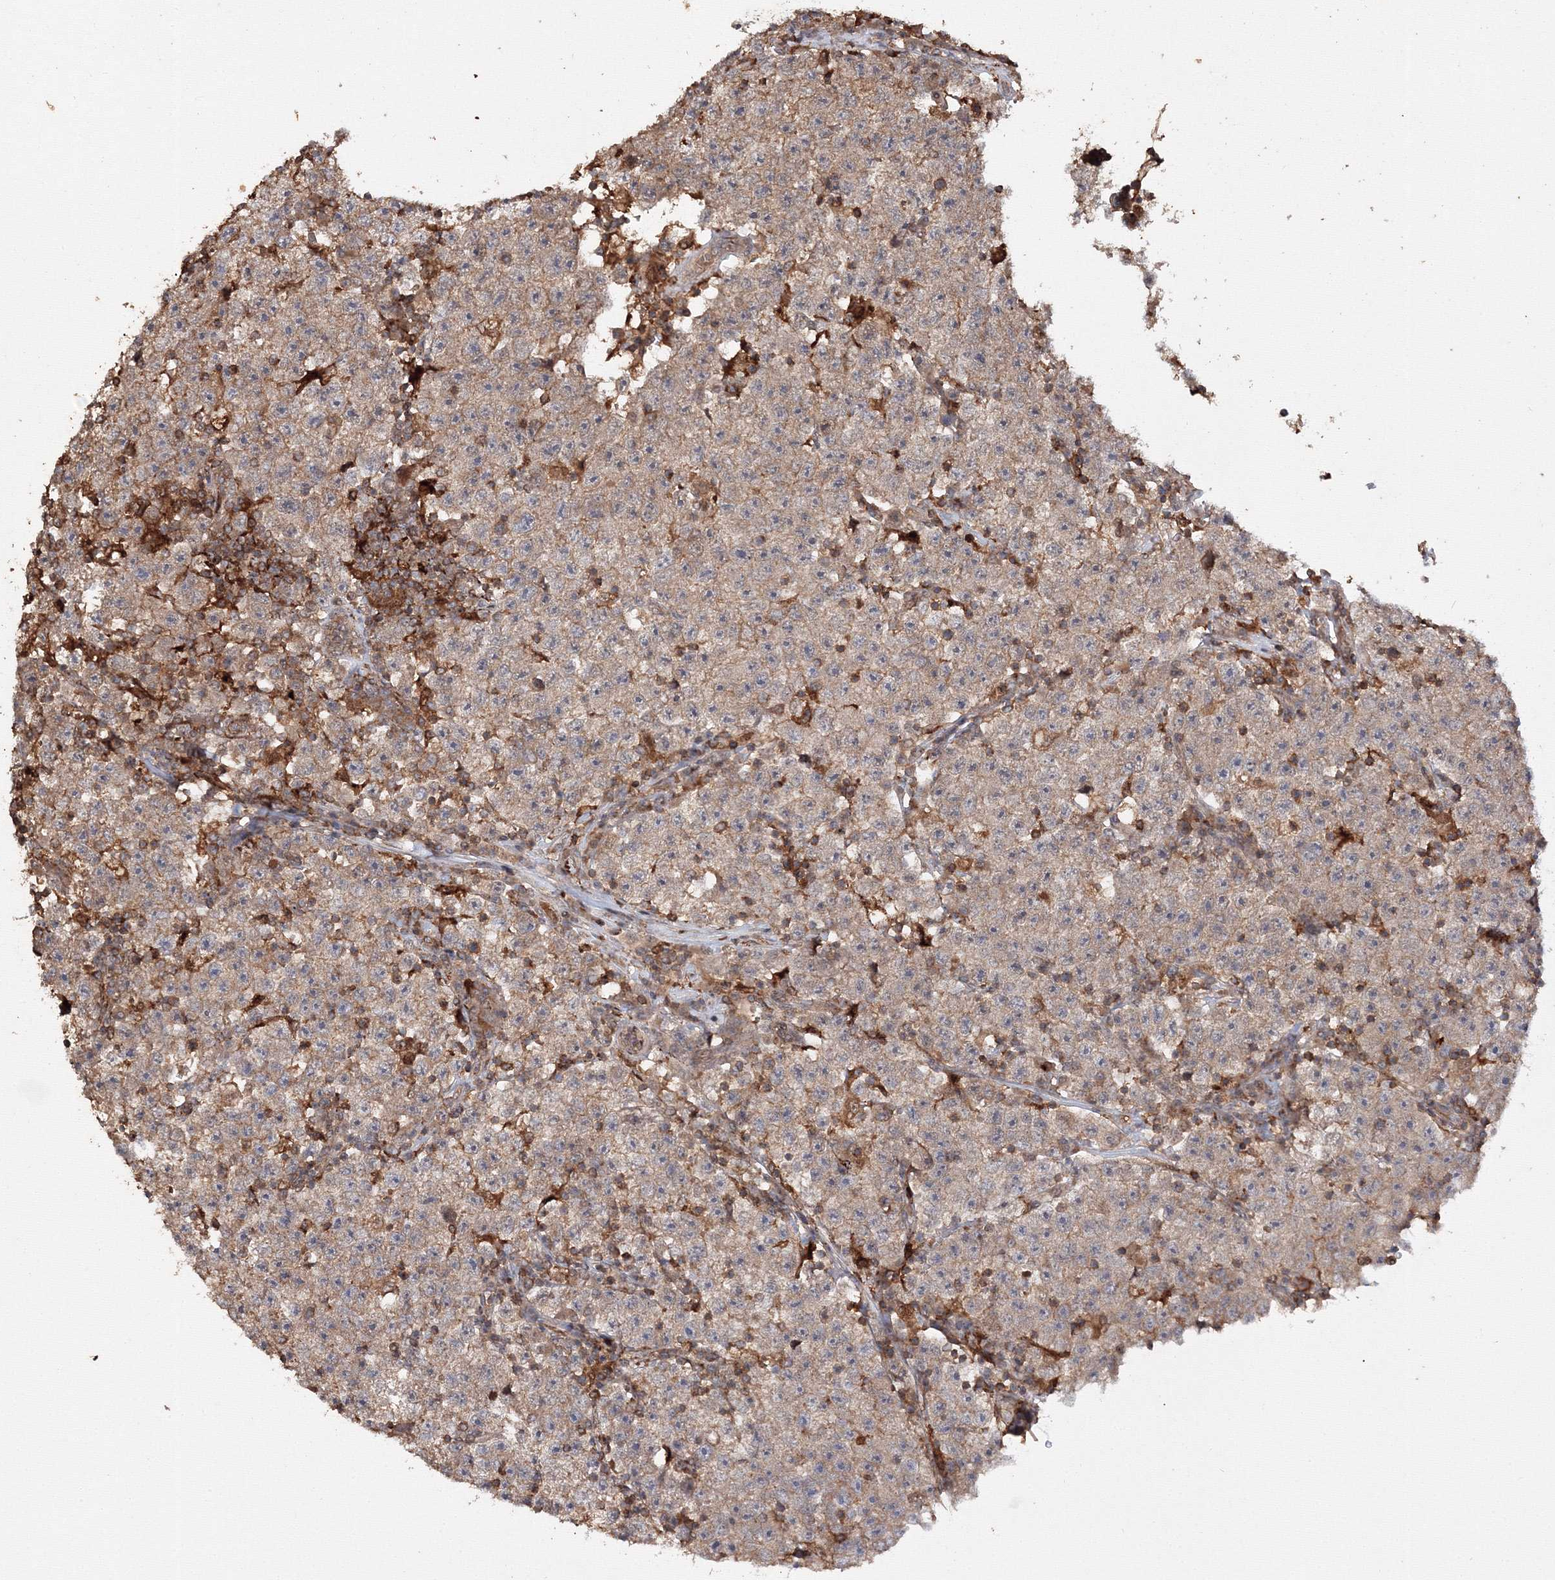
{"staining": {"intensity": "weak", "quantity": ">75%", "location": "cytoplasmic/membranous"}, "tissue": "testis cancer", "cell_type": "Tumor cells", "image_type": "cancer", "snomed": [{"axis": "morphology", "description": "Seminoma, NOS"}, {"axis": "topography", "description": "Testis"}], "caption": "IHC of human testis seminoma exhibits low levels of weak cytoplasmic/membranous staining in approximately >75% of tumor cells. The protein of interest is stained brown, and the nuclei are stained in blue (DAB IHC with brightfield microscopy, high magnification).", "gene": "DDO", "patient": {"sex": "male", "age": 22}}